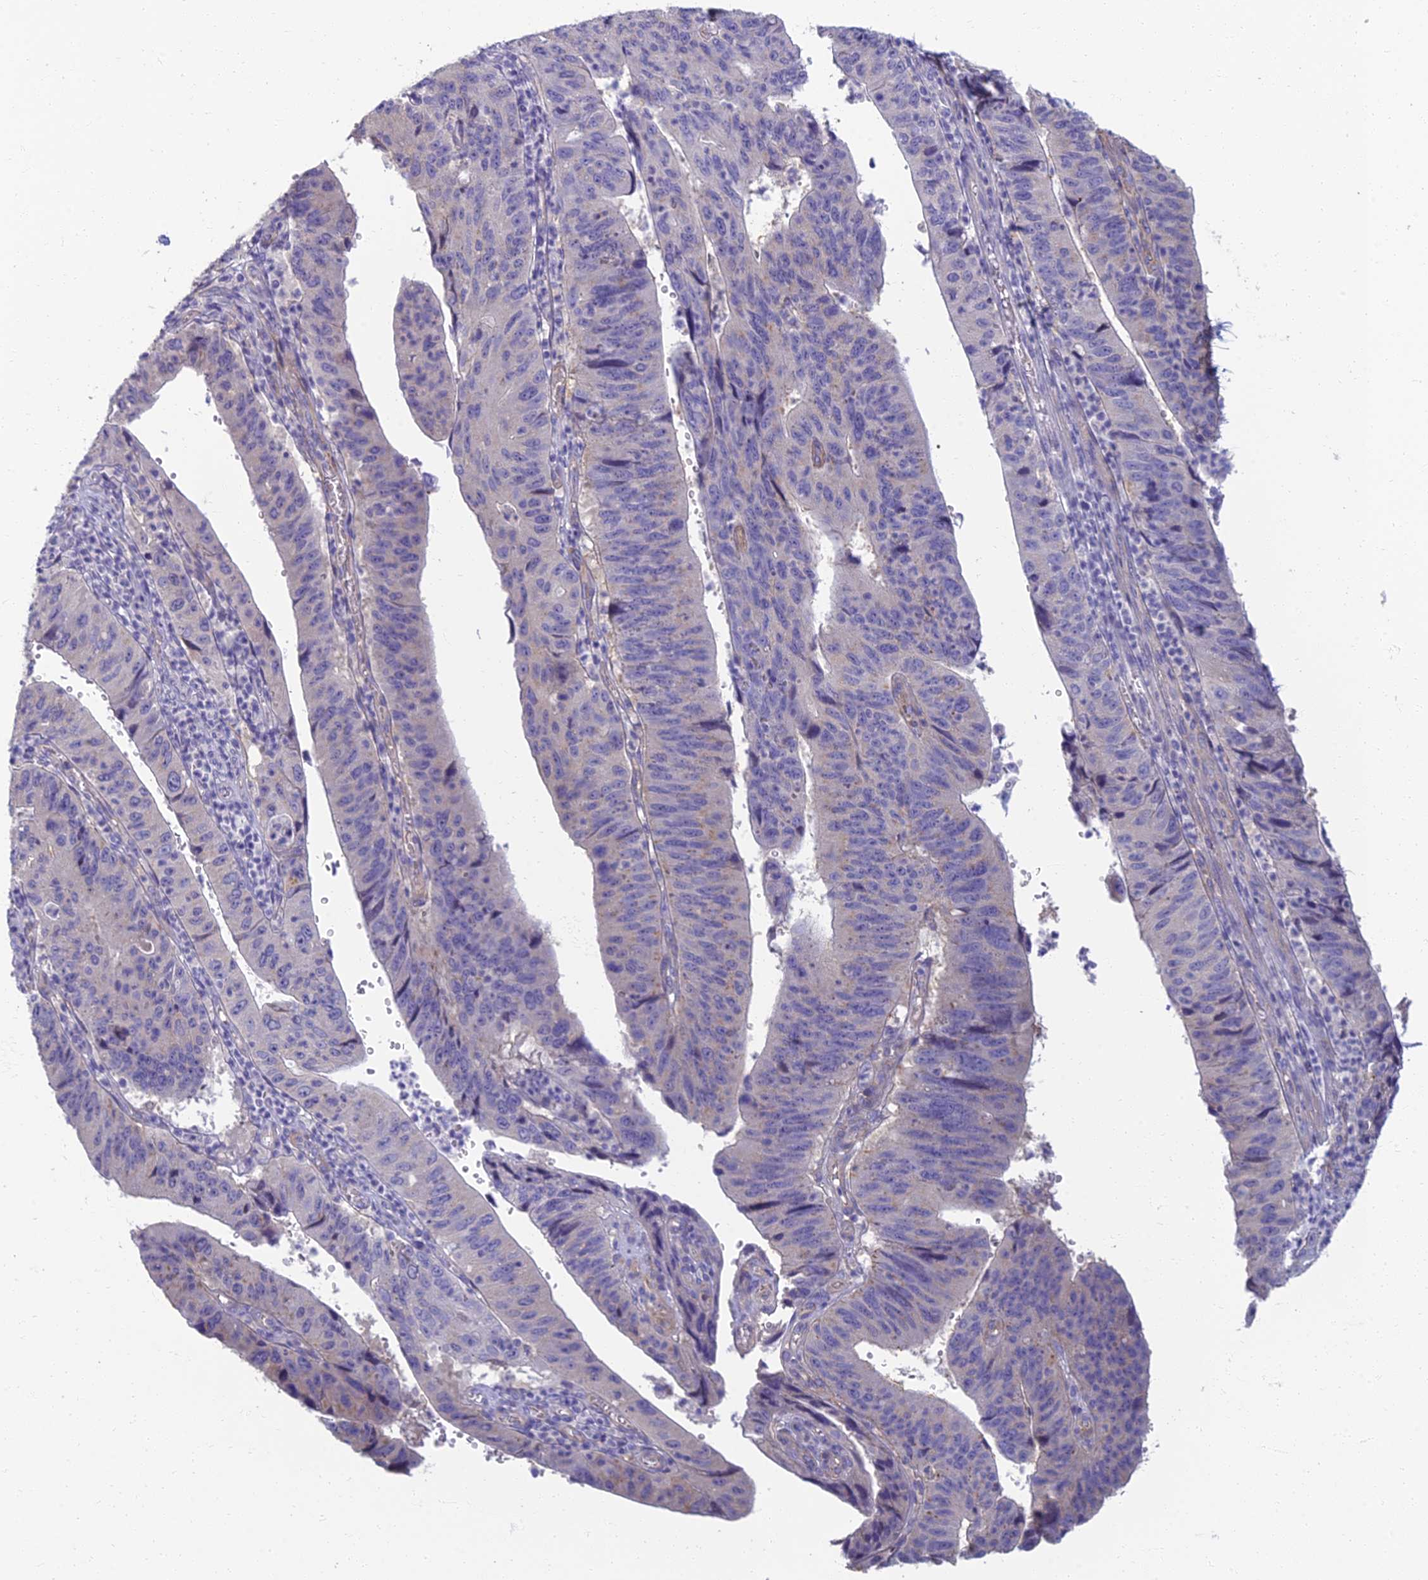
{"staining": {"intensity": "negative", "quantity": "none", "location": "none"}, "tissue": "stomach cancer", "cell_type": "Tumor cells", "image_type": "cancer", "snomed": [{"axis": "morphology", "description": "Adenocarcinoma, NOS"}, {"axis": "topography", "description": "Stomach"}], "caption": "Tumor cells are negative for protein expression in human stomach cancer.", "gene": "NEURL1", "patient": {"sex": "male", "age": 59}}